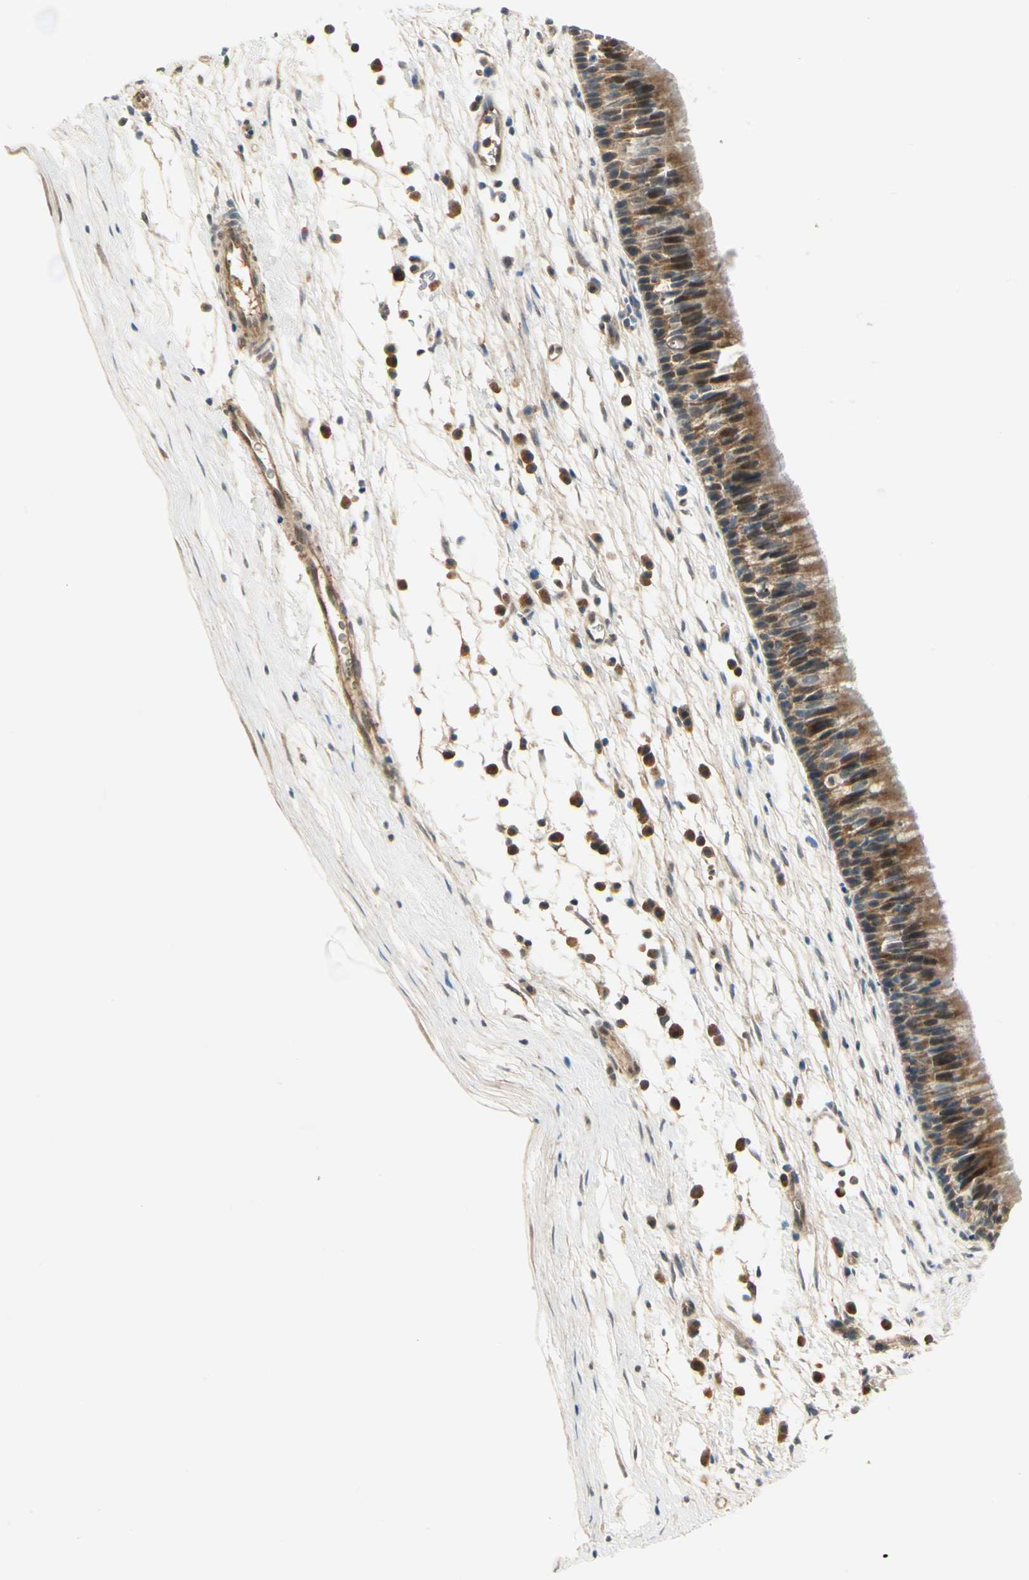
{"staining": {"intensity": "moderate", "quantity": ">75%", "location": "cytoplasmic/membranous"}, "tissue": "nasopharynx", "cell_type": "Respiratory epithelial cells", "image_type": "normal", "snomed": [{"axis": "morphology", "description": "Normal tissue, NOS"}, {"axis": "topography", "description": "Nasopharynx"}], "caption": "Respiratory epithelial cells display medium levels of moderate cytoplasmic/membranous expression in approximately >75% of cells in normal nasopharynx. (IHC, brightfield microscopy, high magnification).", "gene": "EPHB3", "patient": {"sex": "male", "age": 13}}